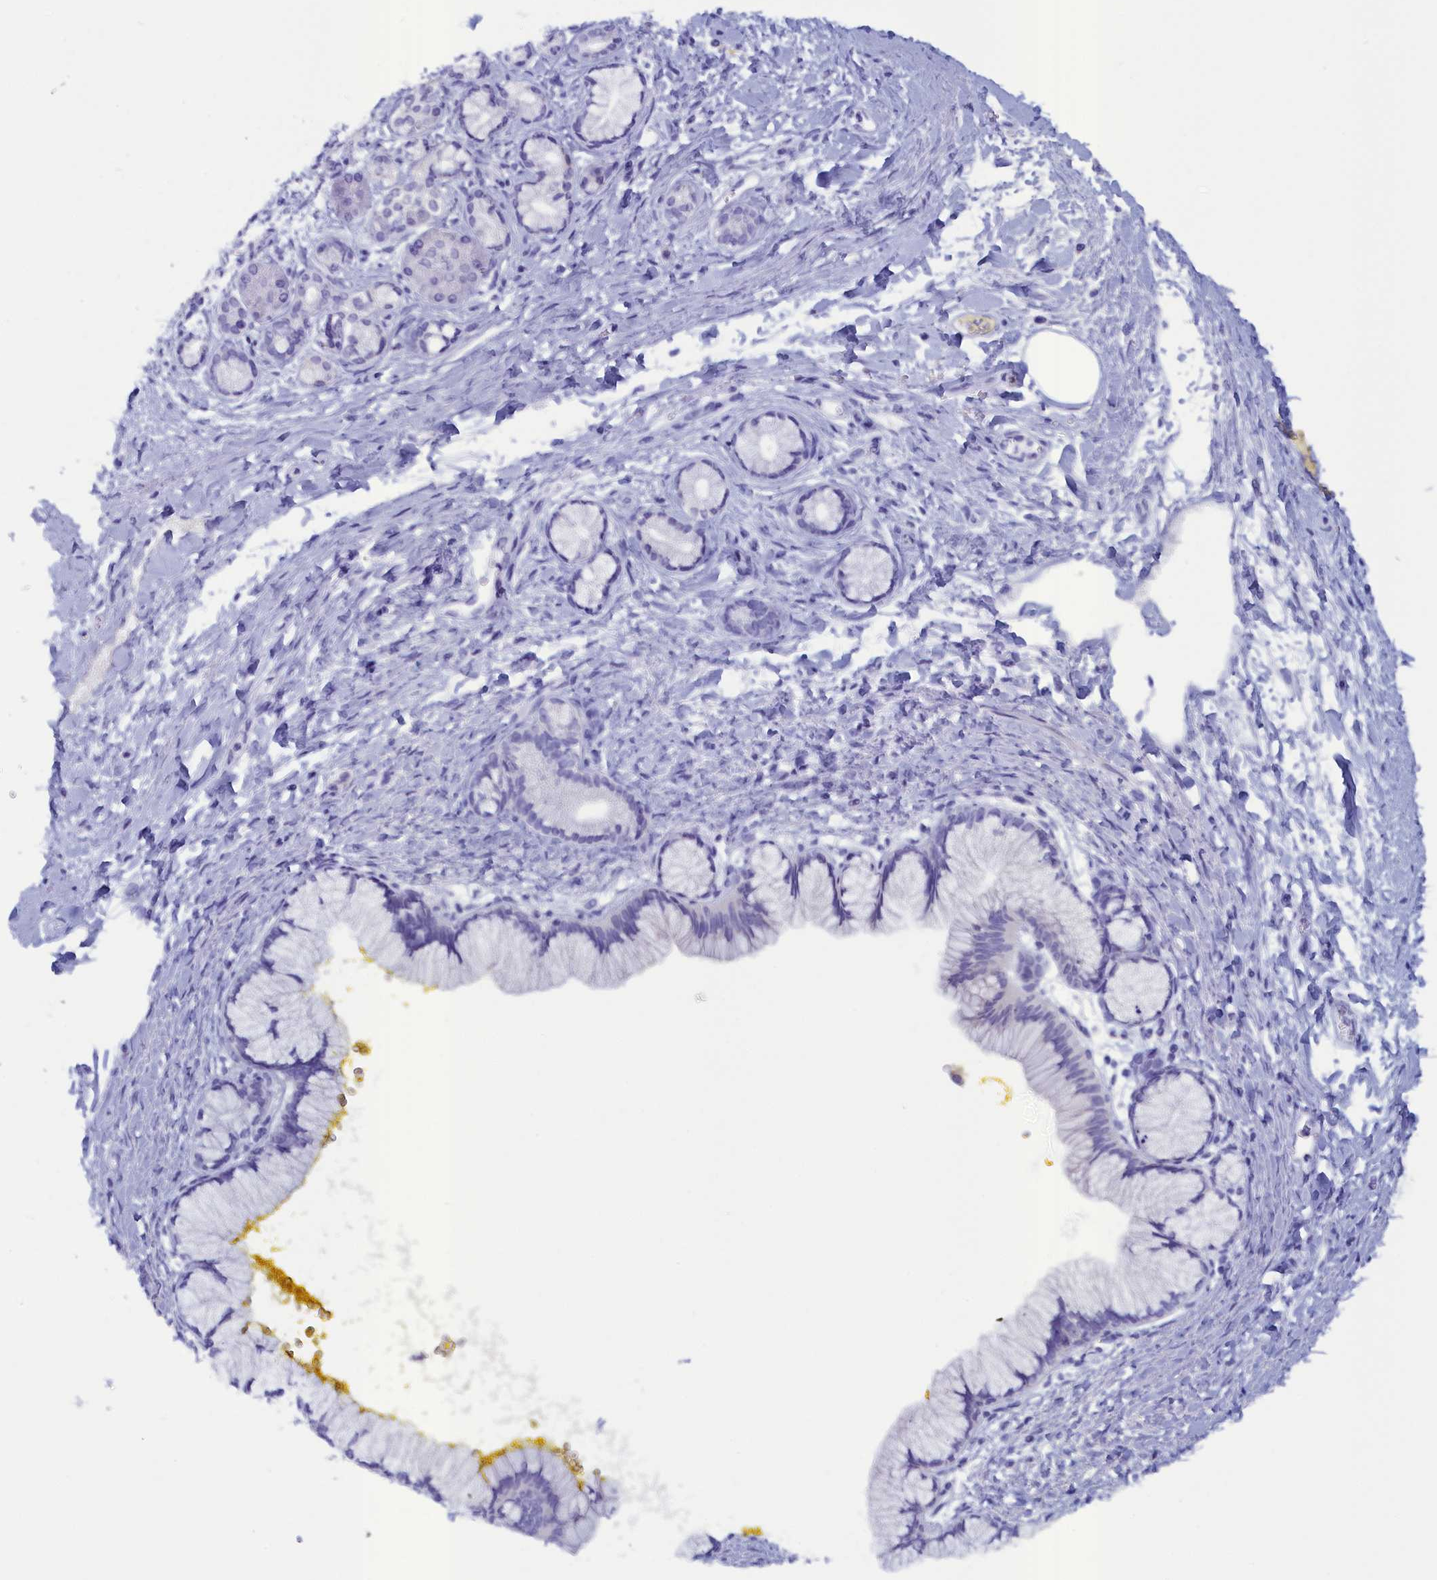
{"staining": {"intensity": "negative", "quantity": "none", "location": "none"}, "tissue": "pancreatic cancer", "cell_type": "Tumor cells", "image_type": "cancer", "snomed": [{"axis": "morphology", "description": "Adenocarcinoma, NOS"}, {"axis": "topography", "description": "Pancreas"}], "caption": "A high-resolution image shows immunohistochemistry staining of pancreatic adenocarcinoma, which shows no significant staining in tumor cells.", "gene": "ANKRD2", "patient": {"sex": "male", "age": 58}}